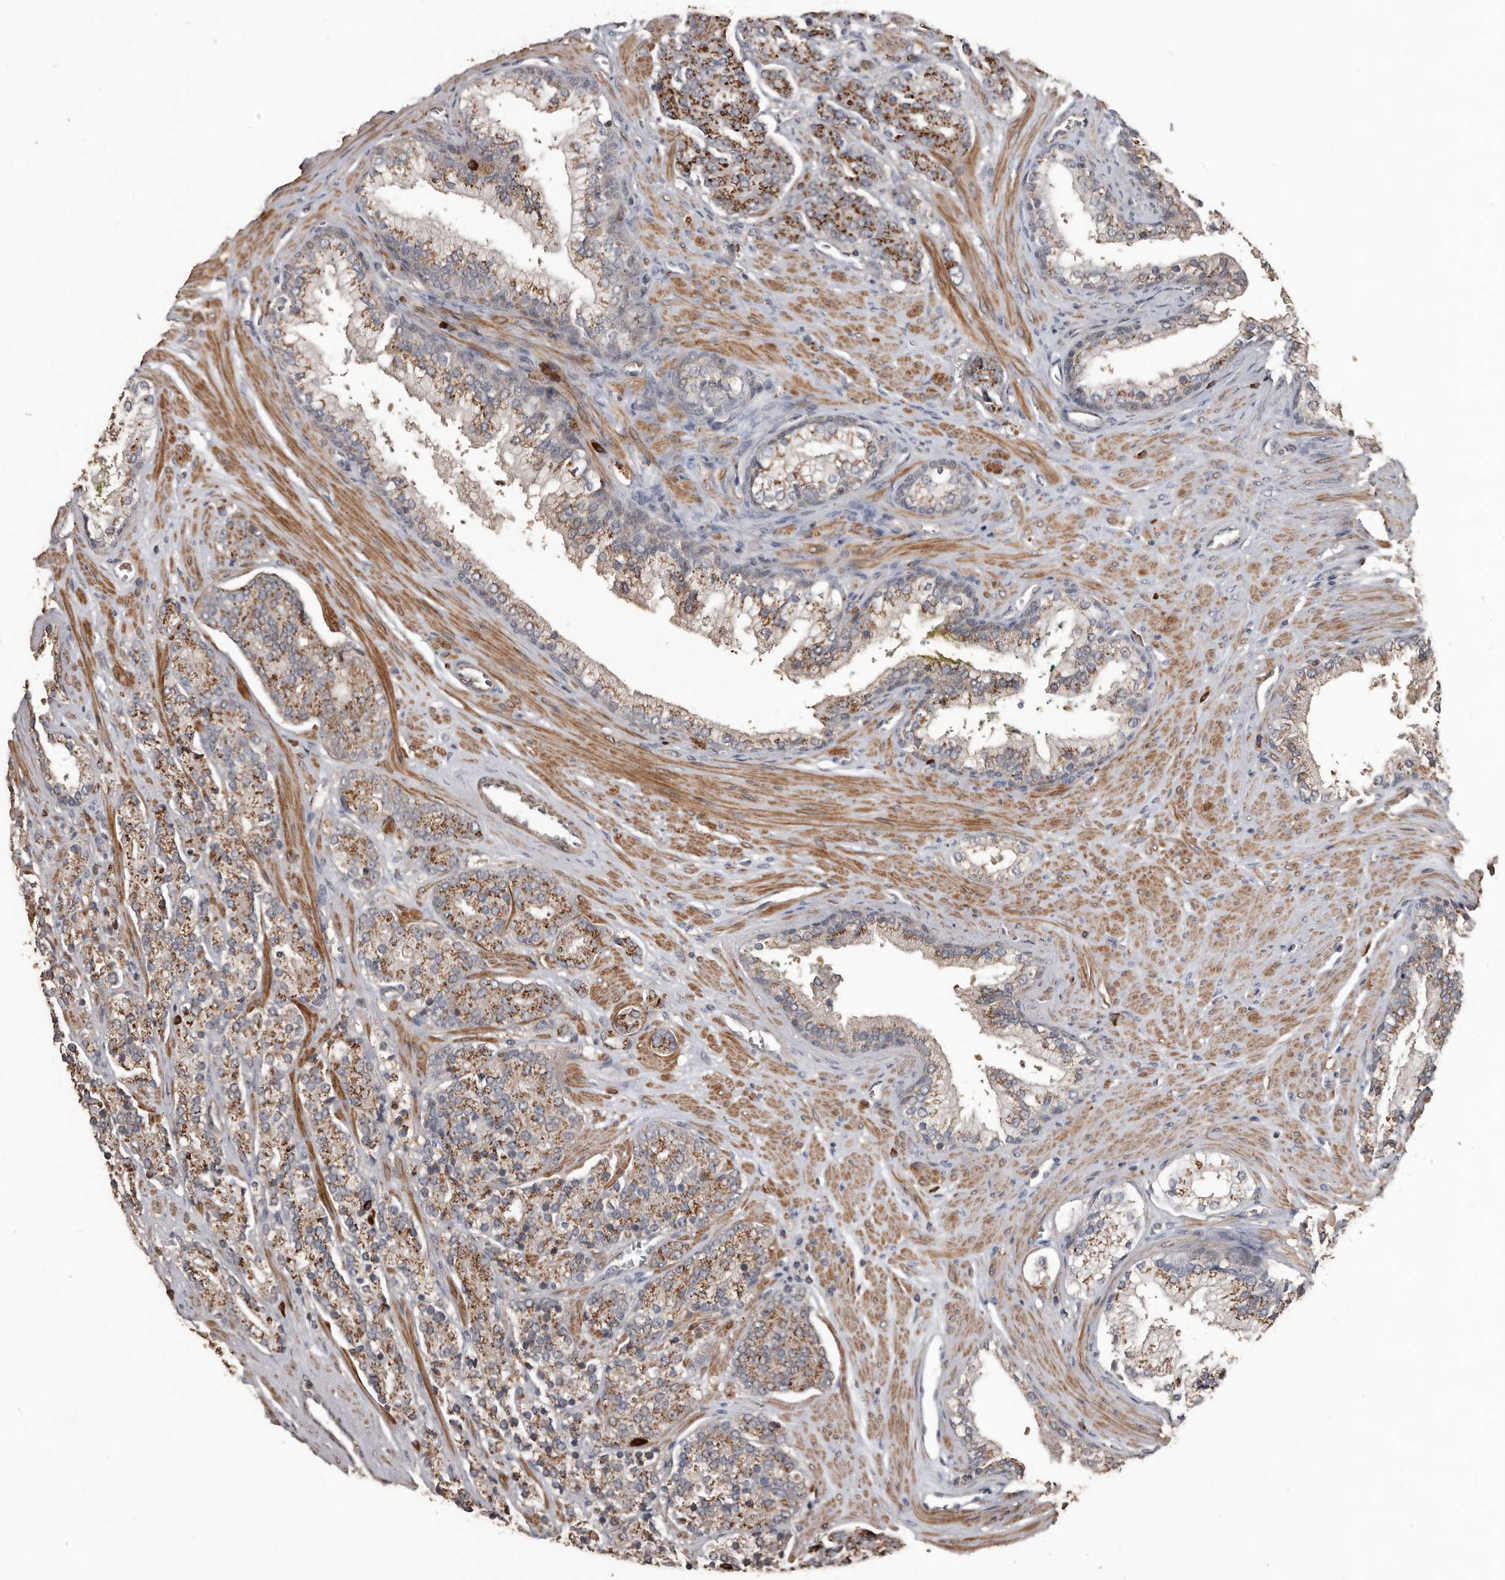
{"staining": {"intensity": "moderate", "quantity": ">75%", "location": "cytoplasmic/membranous"}, "tissue": "prostate cancer", "cell_type": "Tumor cells", "image_type": "cancer", "snomed": [{"axis": "morphology", "description": "Adenocarcinoma, High grade"}, {"axis": "topography", "description": "Prostate"}], "caption": "Tumor cells reveal medium levels of moderate cytoplasmic/membranous staining in approximately >75% of cells in human prostate adenocarcinoma (high-grade).", "gene": "BAMBI", "patient": {"sex": "male", "age": 71}}